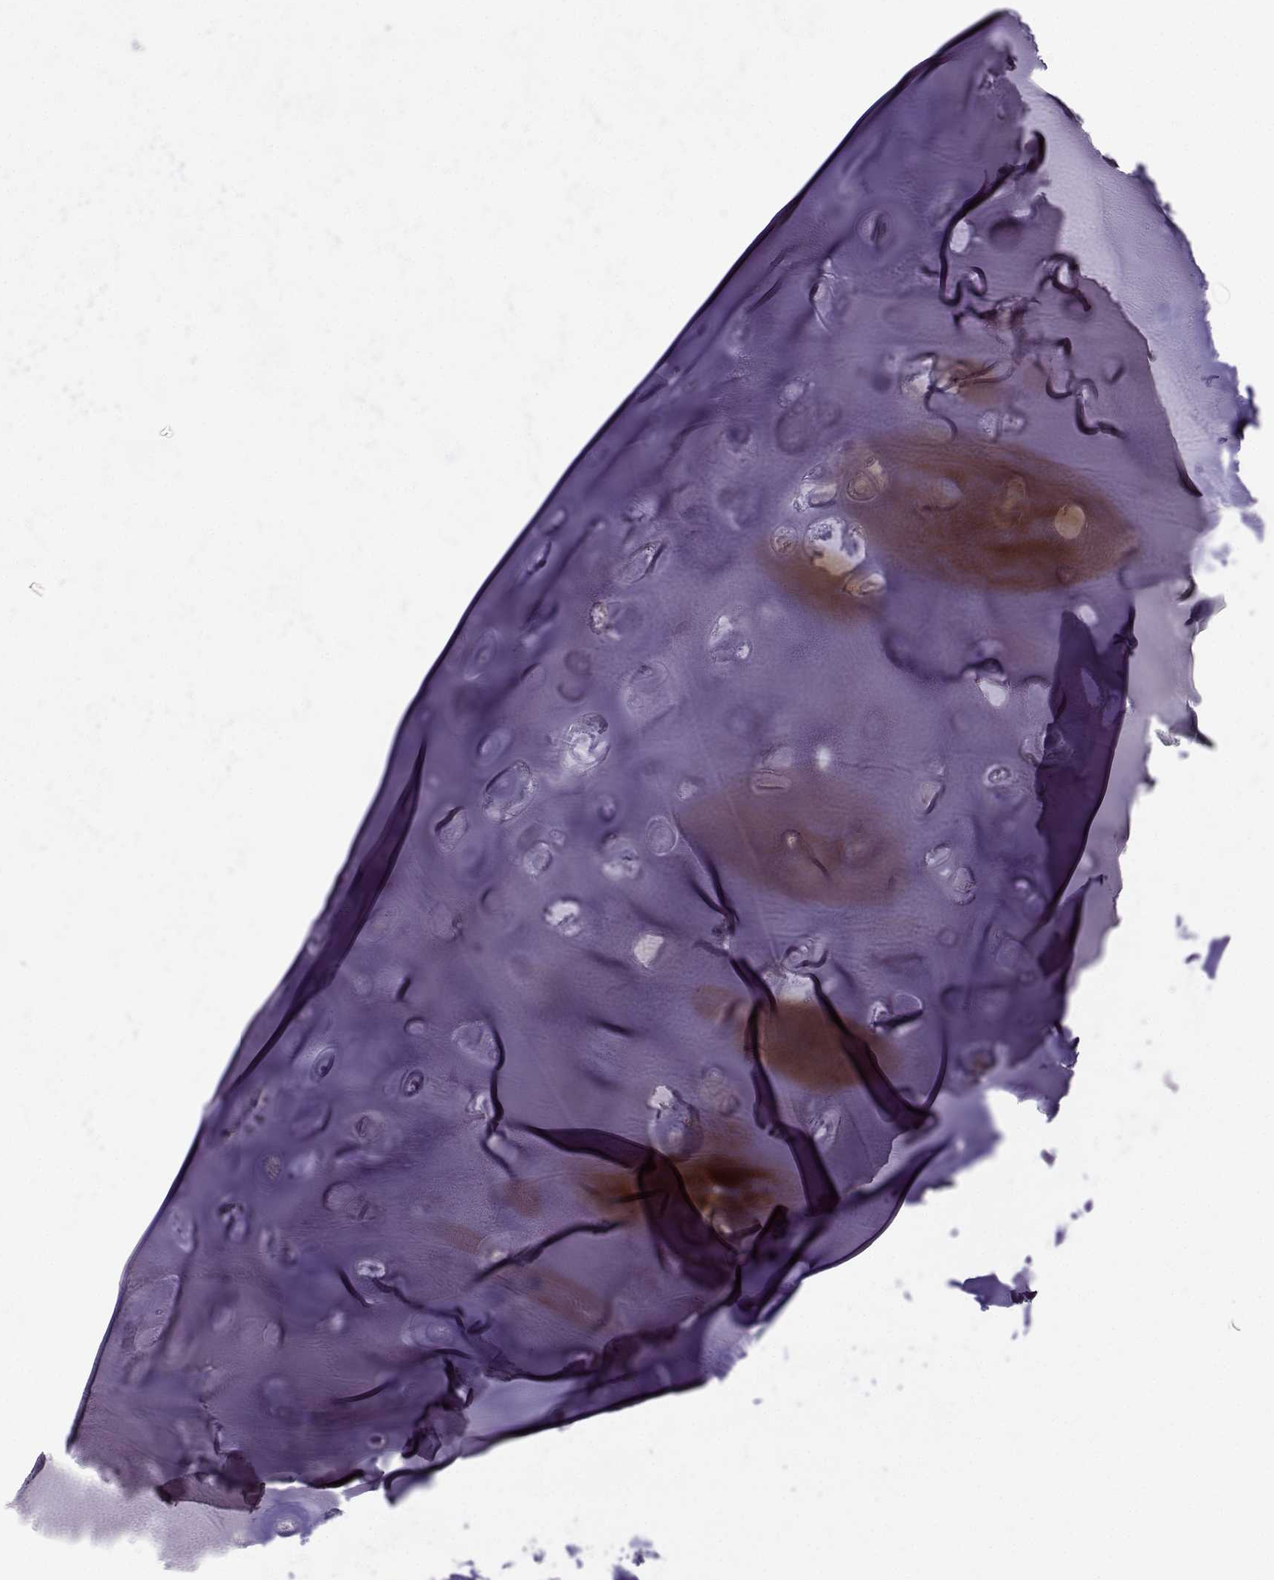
{"staining": {"intensity": "negative", "quantity": "none", "location": "none"}, "tissue": "soft tissue", "cell_type": "Chondrocytes", "image_type": "normal", "snomed": [{"axis": "morphology", "description": "Normal tissue, NOS"}, {"axis": "morphology", "description": "Squamous cell carcinoma, NOS"}, {"axis": "topography", "description": "Cartilage tissue"}, {"axis": "topography", "description": "Lung"}], "caption": "The micrograph displays no staining of chondrocytes in unremarkable soft tissue.", "gene": "LHX1", "patient": {"sex": "male", "age": 66}}